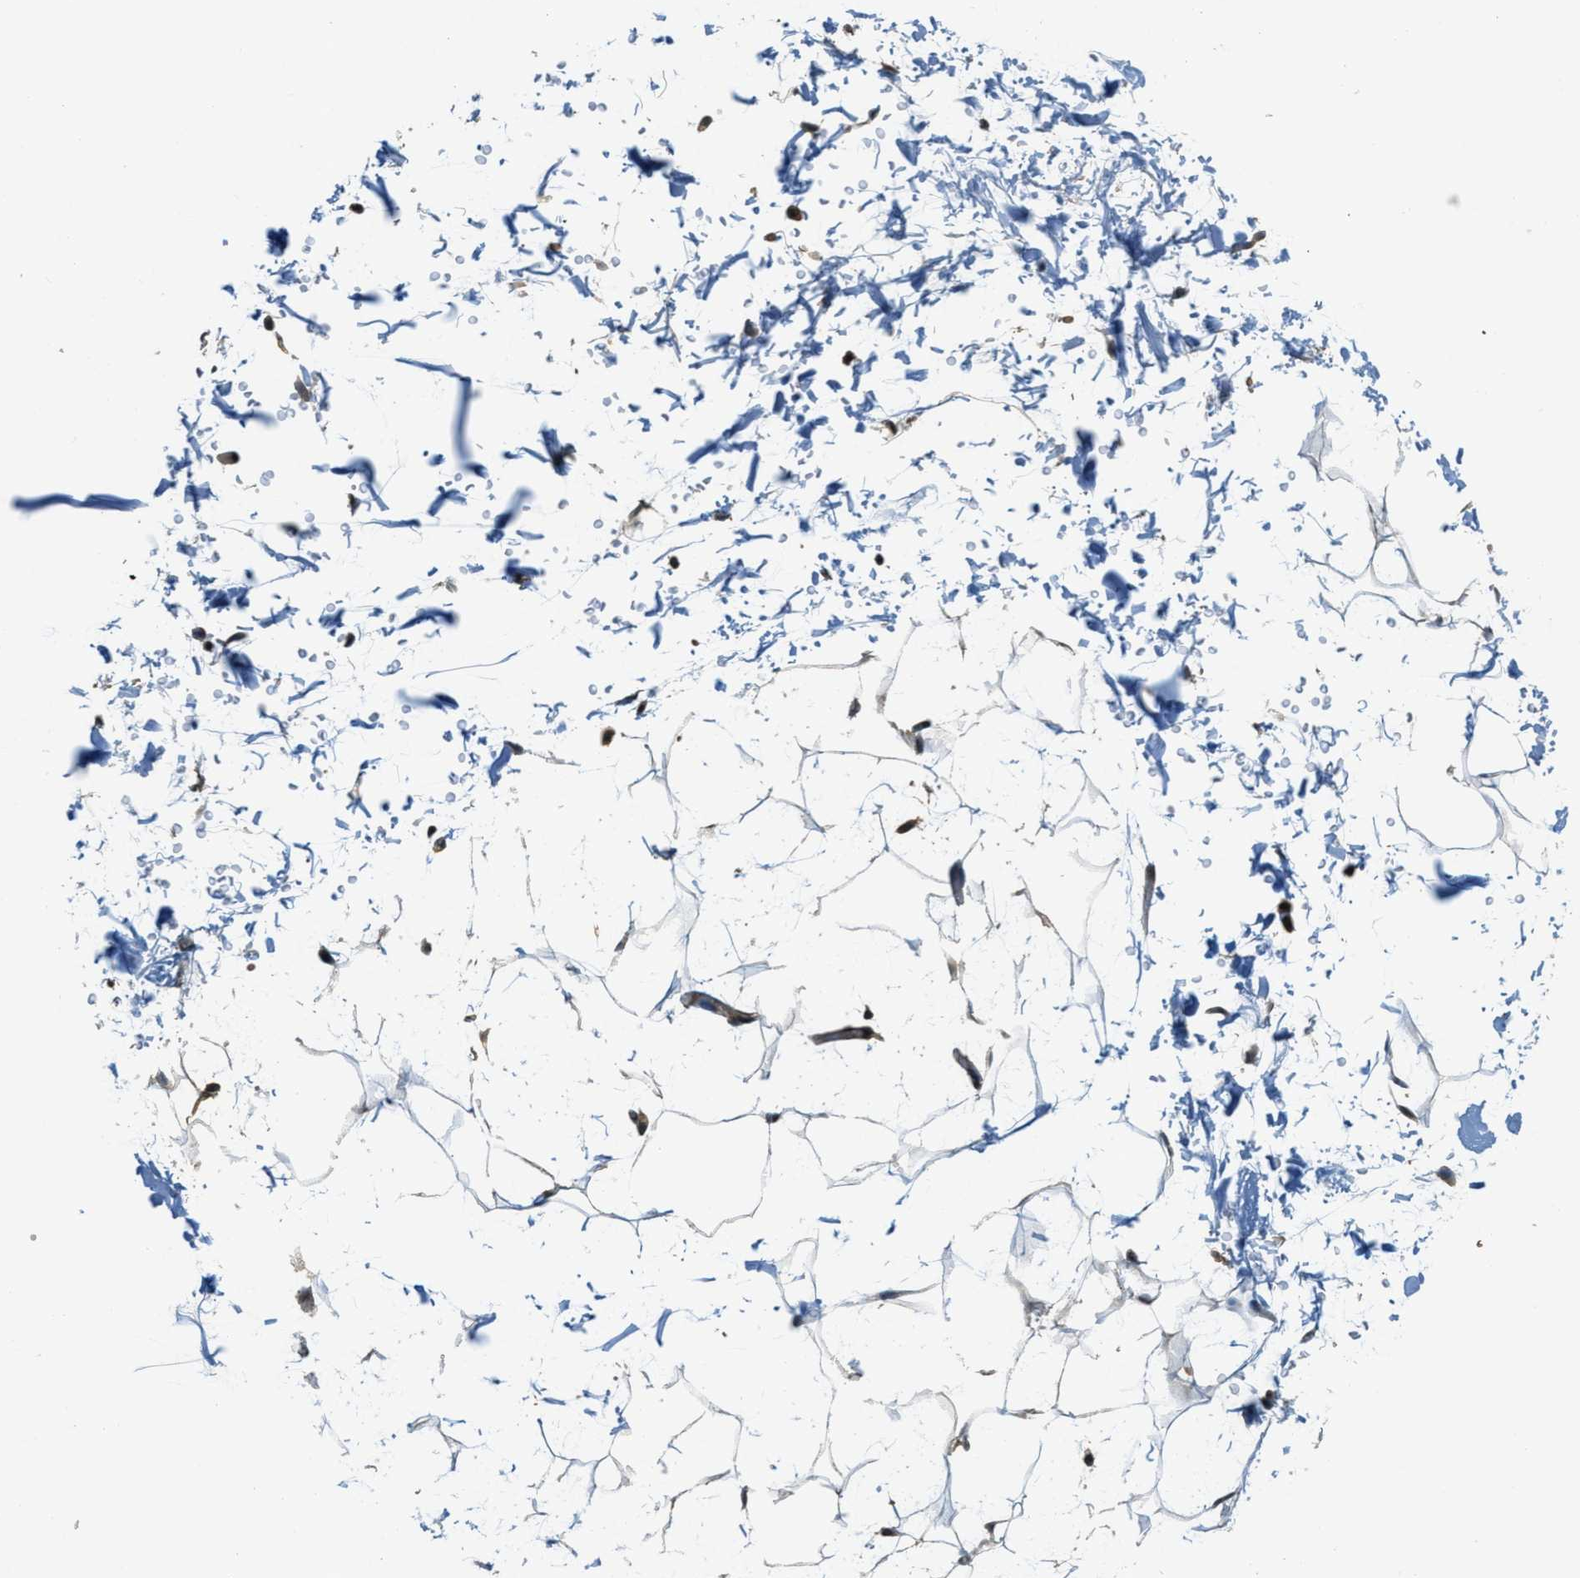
{"staining": {"intensity": "moderate", "quantity": ">75%", "location": "cytoplasmic/membranous,nuclear"}, "tissue": "adipose tissue", "cell_type": "Adipocytes", "image_type": "normal", "snomed": [{"axis": "morphology", "description": "Normal tissue, NOS"}, {"axis": "topography", "description": "Soft tissue"}], "caption": "Immunohistochemistry (IHC) staining of normal adipose tissue, which exhibits medium levels of moderate cytoplasmic/membranous,nuclear staining in approximately >75% of adipocytes indicating moderate cytoplasmic/membranous,nuclear protein positivity. The staining was performed using DAB (brown) for protein detection and nuclei were counterstained in hematoxylin (blue).", "gene": "MED21", "patient": {"sex": "male", "age": 72}}